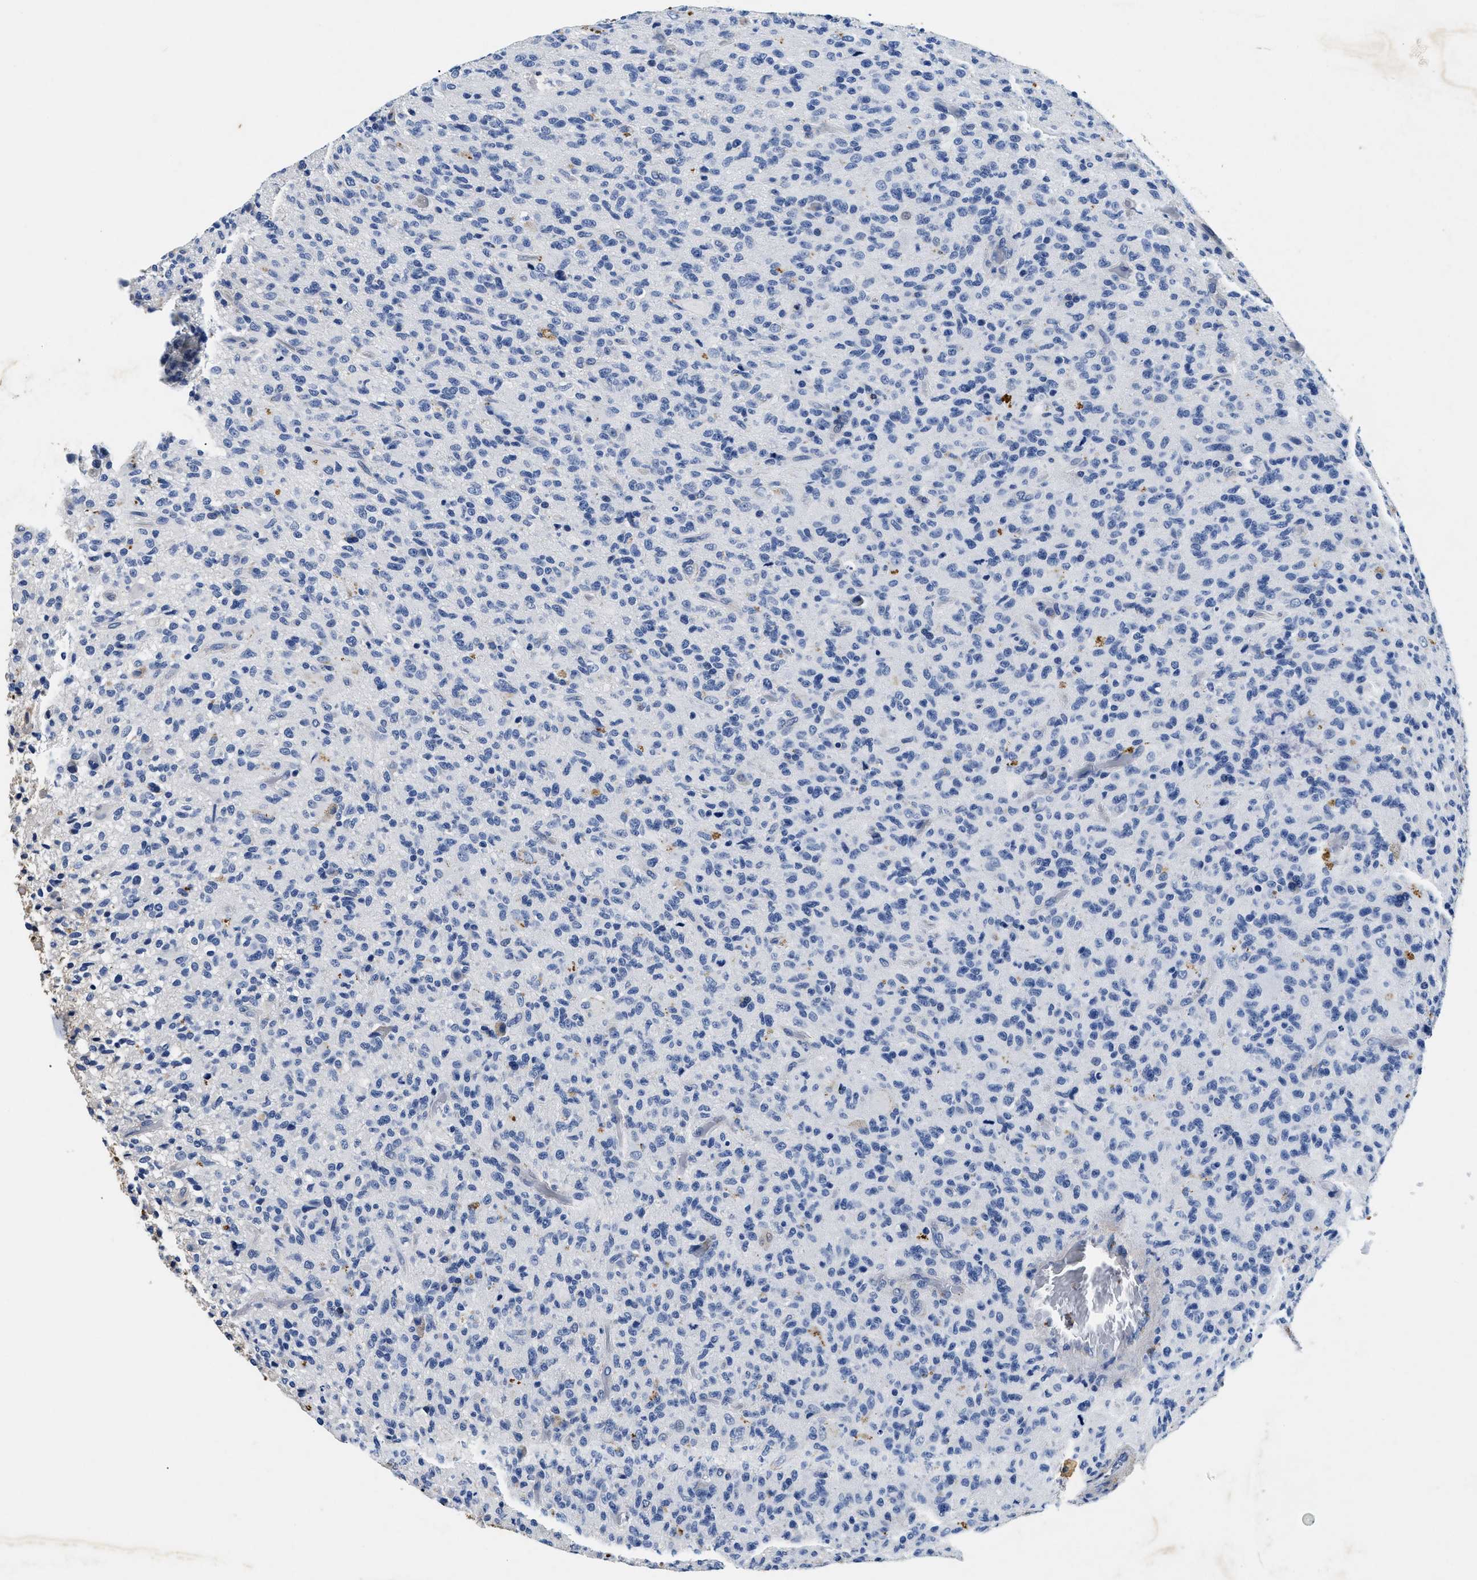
{"staining": {"intensity": "negative", "quantity": "none", "location": "none"}, "tissue": "glioma", "cell_type": "Tumor cells", "image_type": "cancer", "snomed": [{"axis": "morphology", "description": "Glioma, malignant, High grade"}, {"axis": "topography", "description": "Brain"}], "caption": "A micrograph of glioma stained for a protein demonstrates no brown staining in tumor cells.", "gene": "LAMA3", "patient": {"sex": "male", "age": 71}}